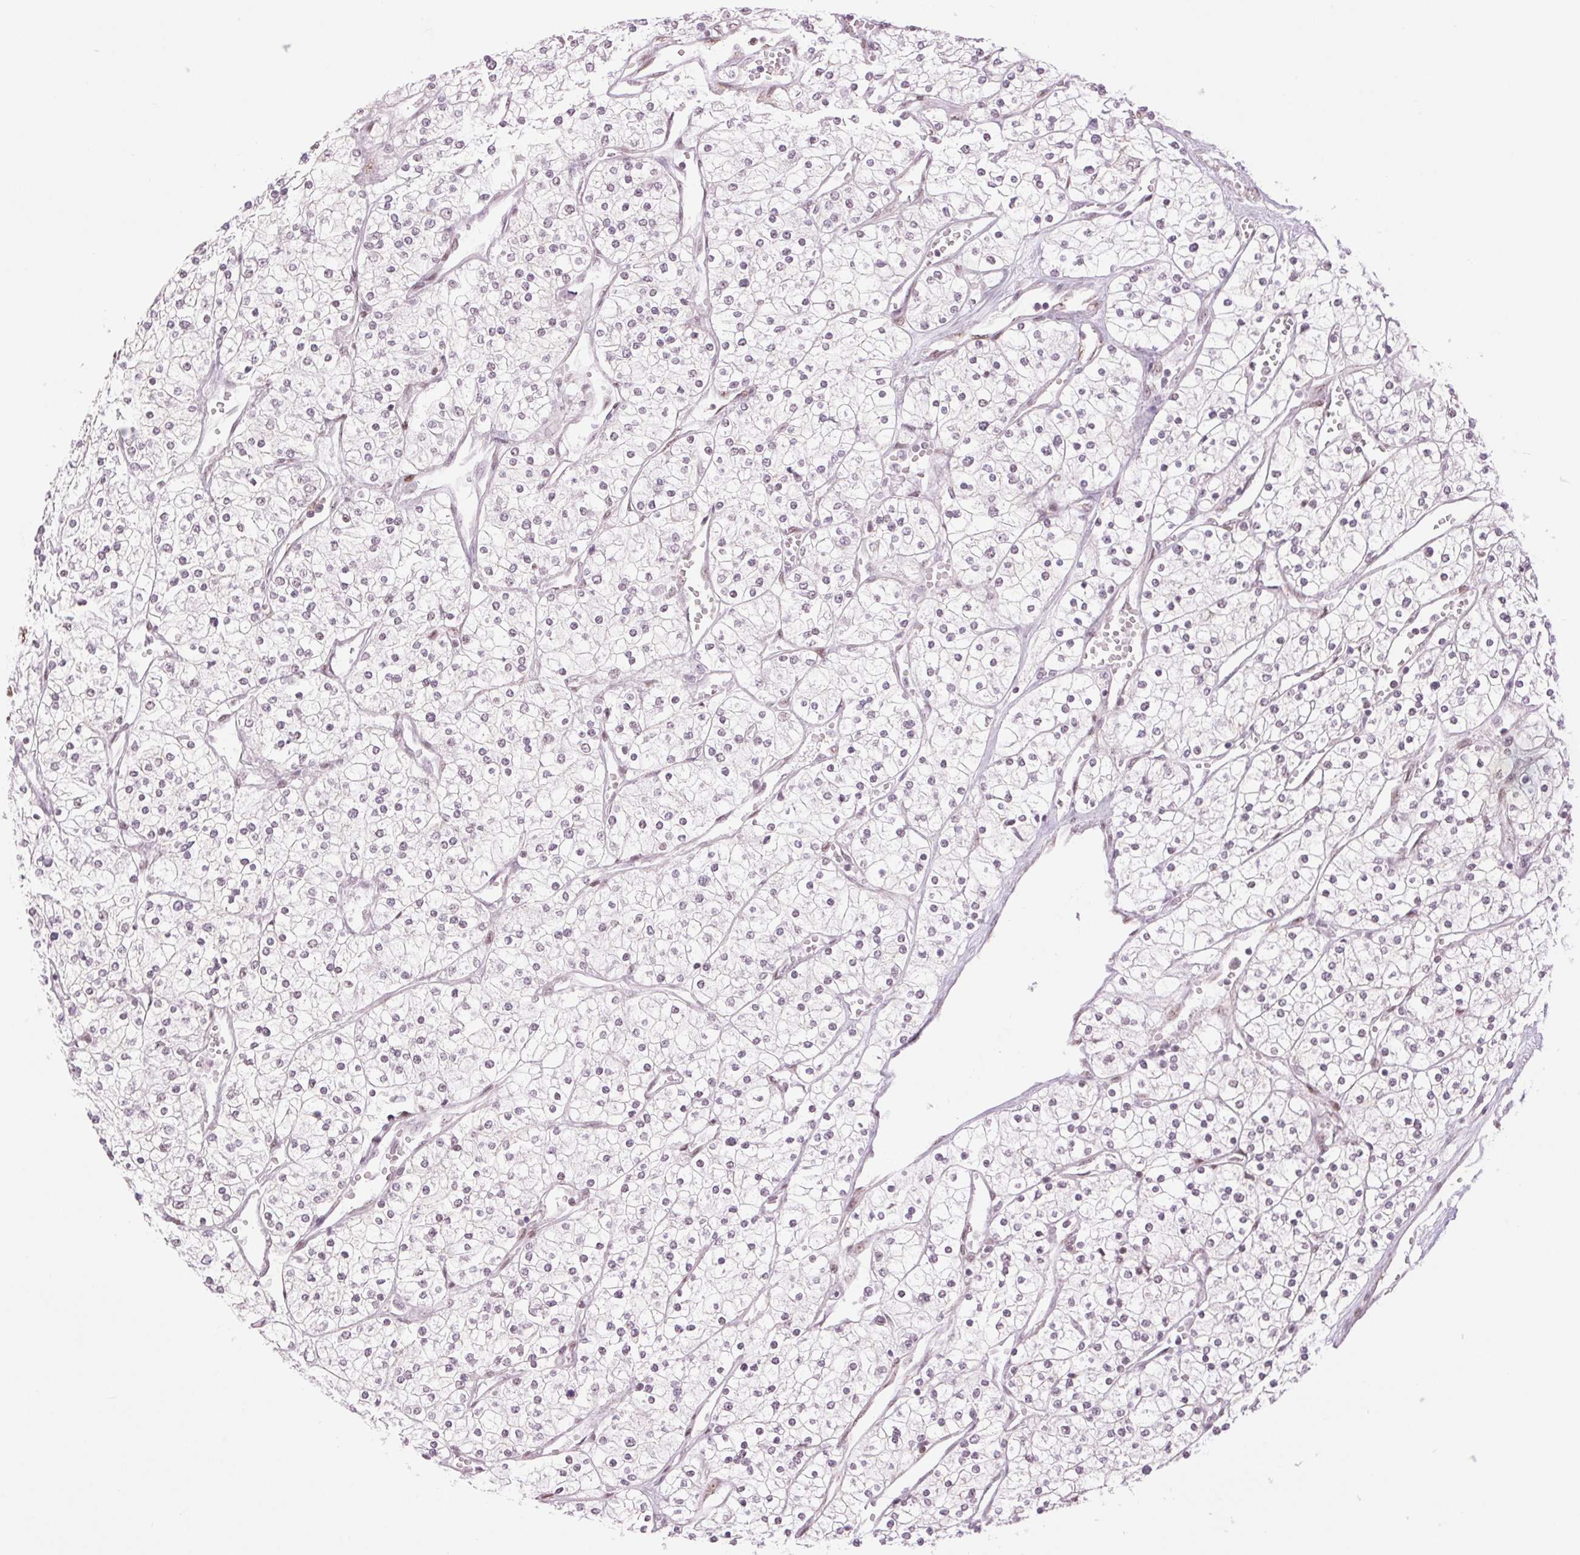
{"staining": {"intensity": "negative", "quantity": "none", "location": "none"}, "tissue": "renal cancer", "cell_type": "Tumor cells", "image_type": "cancer", "snomed": [{"axis": "morphology", "description": "Adenocarcinoma, NOS"}, {"axis": "topography", "description": "Kidney"}], "caption": "DAB (3,3'-diaminobenzidine) immunohistochemical staining of human renal adenocarcinoma shows no significant staining in tumor cells.", "gene": "ZFR2", "patient": {"sex": "male", "age": 80}}